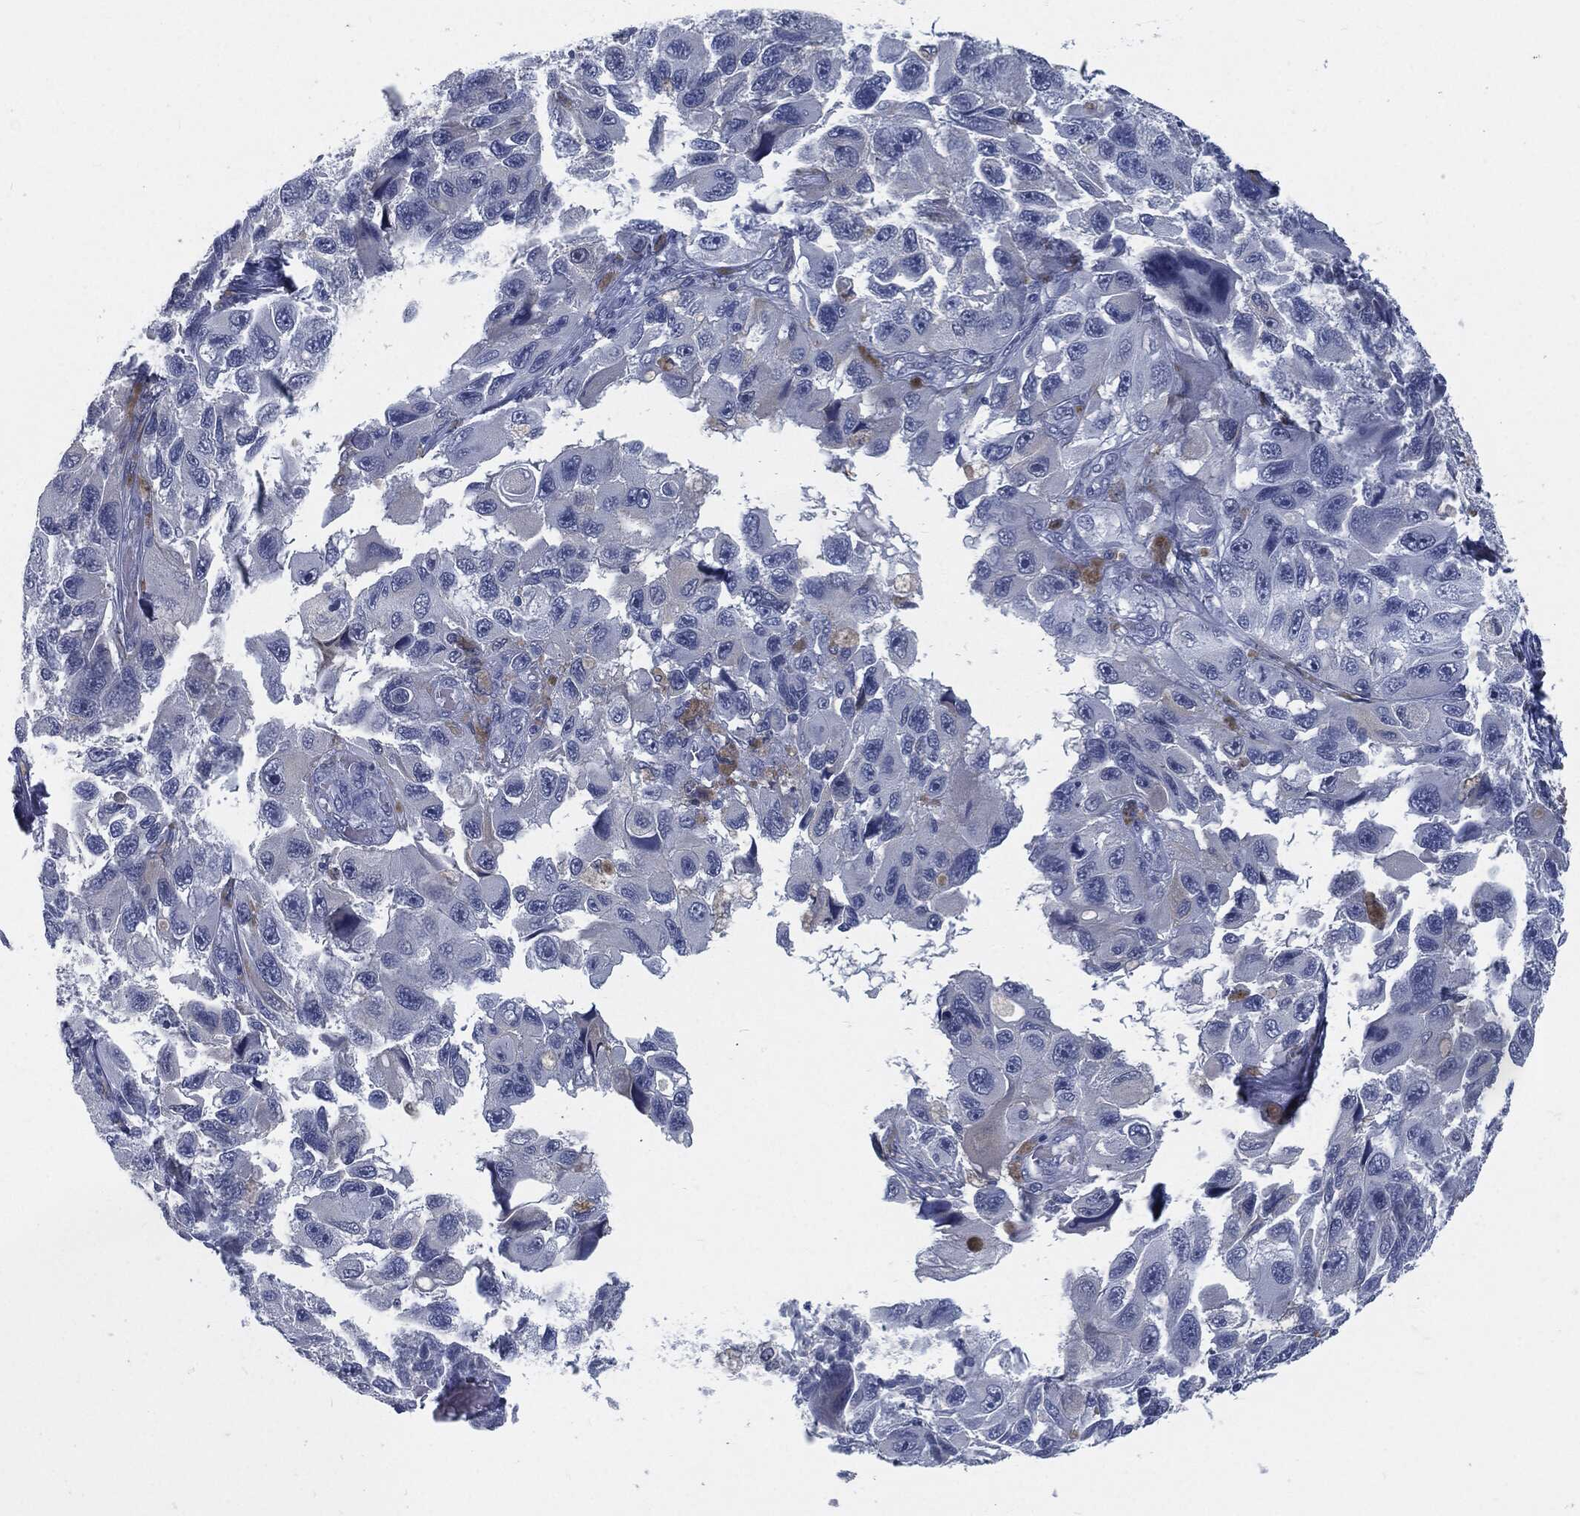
{"staining": {"intensity": "negative", "quantity": "none", "location": "none"}, "tissue": "melanoma", "cell_type": "Tumor cells", "image_type": "cancer", "snomed": [{"axis": "morphology", "description": "Malignant melanoma, NOS"}, {"axis": "topography", "description": "Skin"}], "caption": "A histopathology image of melanoma stained for a protein shows no brown staining in tumor cells.", "gene": "MST1", "patient": {"sex": "female", "age": 73}}